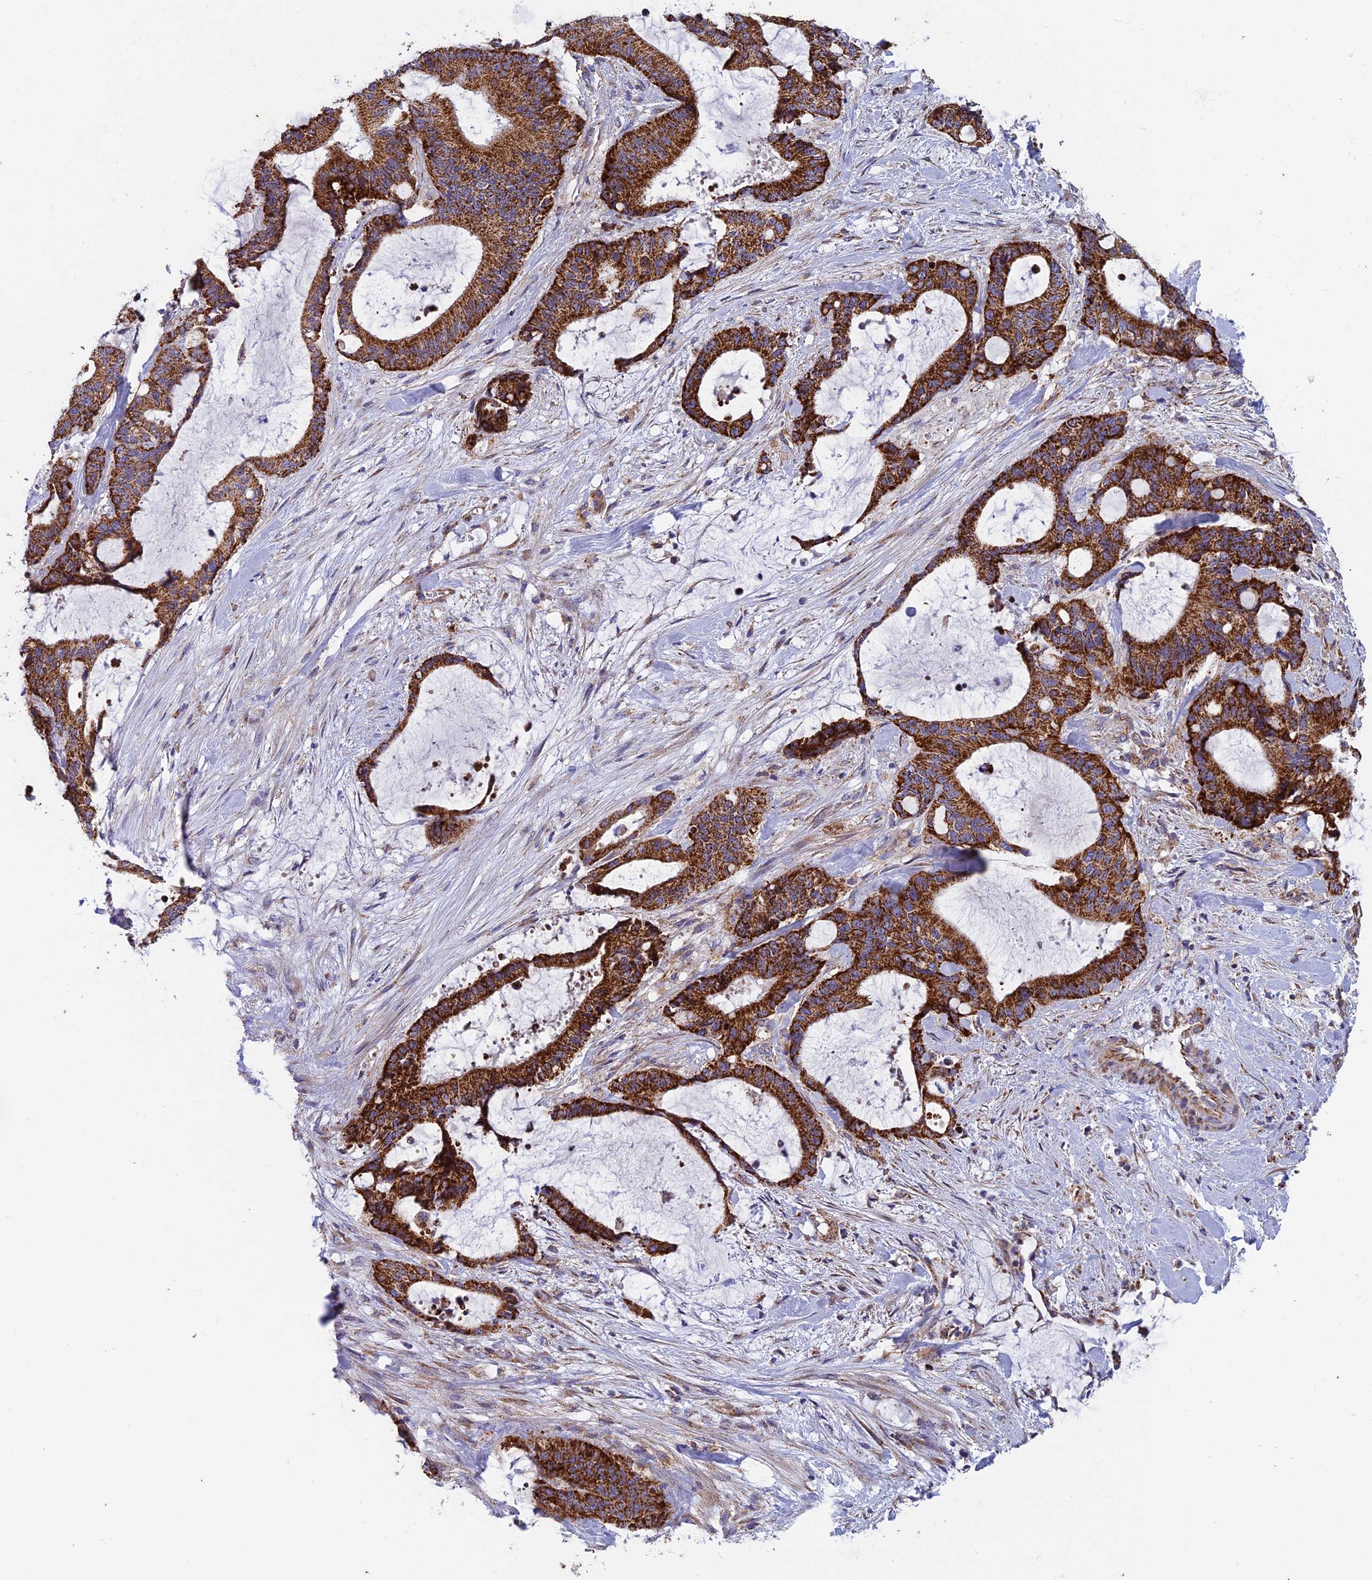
{"staining": {"intensity": "strong", "quantity": ">75%", "location": "cytoplasmic/membranous"}, "tissue": "liver cancer", "cell_type": "Tumor cells", "image_type": "cancer", "snomed": [{"axis": "morphology", "description": "Normal tissue, NOS"}, {"axis": "morphology", "description": "Cholangiocarcinoma"}, {"axis": "topography", "description": "Liver"}, {"axis": "topography", "description": "Peripheral nerve tissue"}], "caption": "A brown stain shows strong cytoplasmic/membranous staining of a protein in human liver cancer (cholangiocarcinoma) tumor cells.", "gene": "MRPS9", "patient": {"sex": "female", "age": 73}}